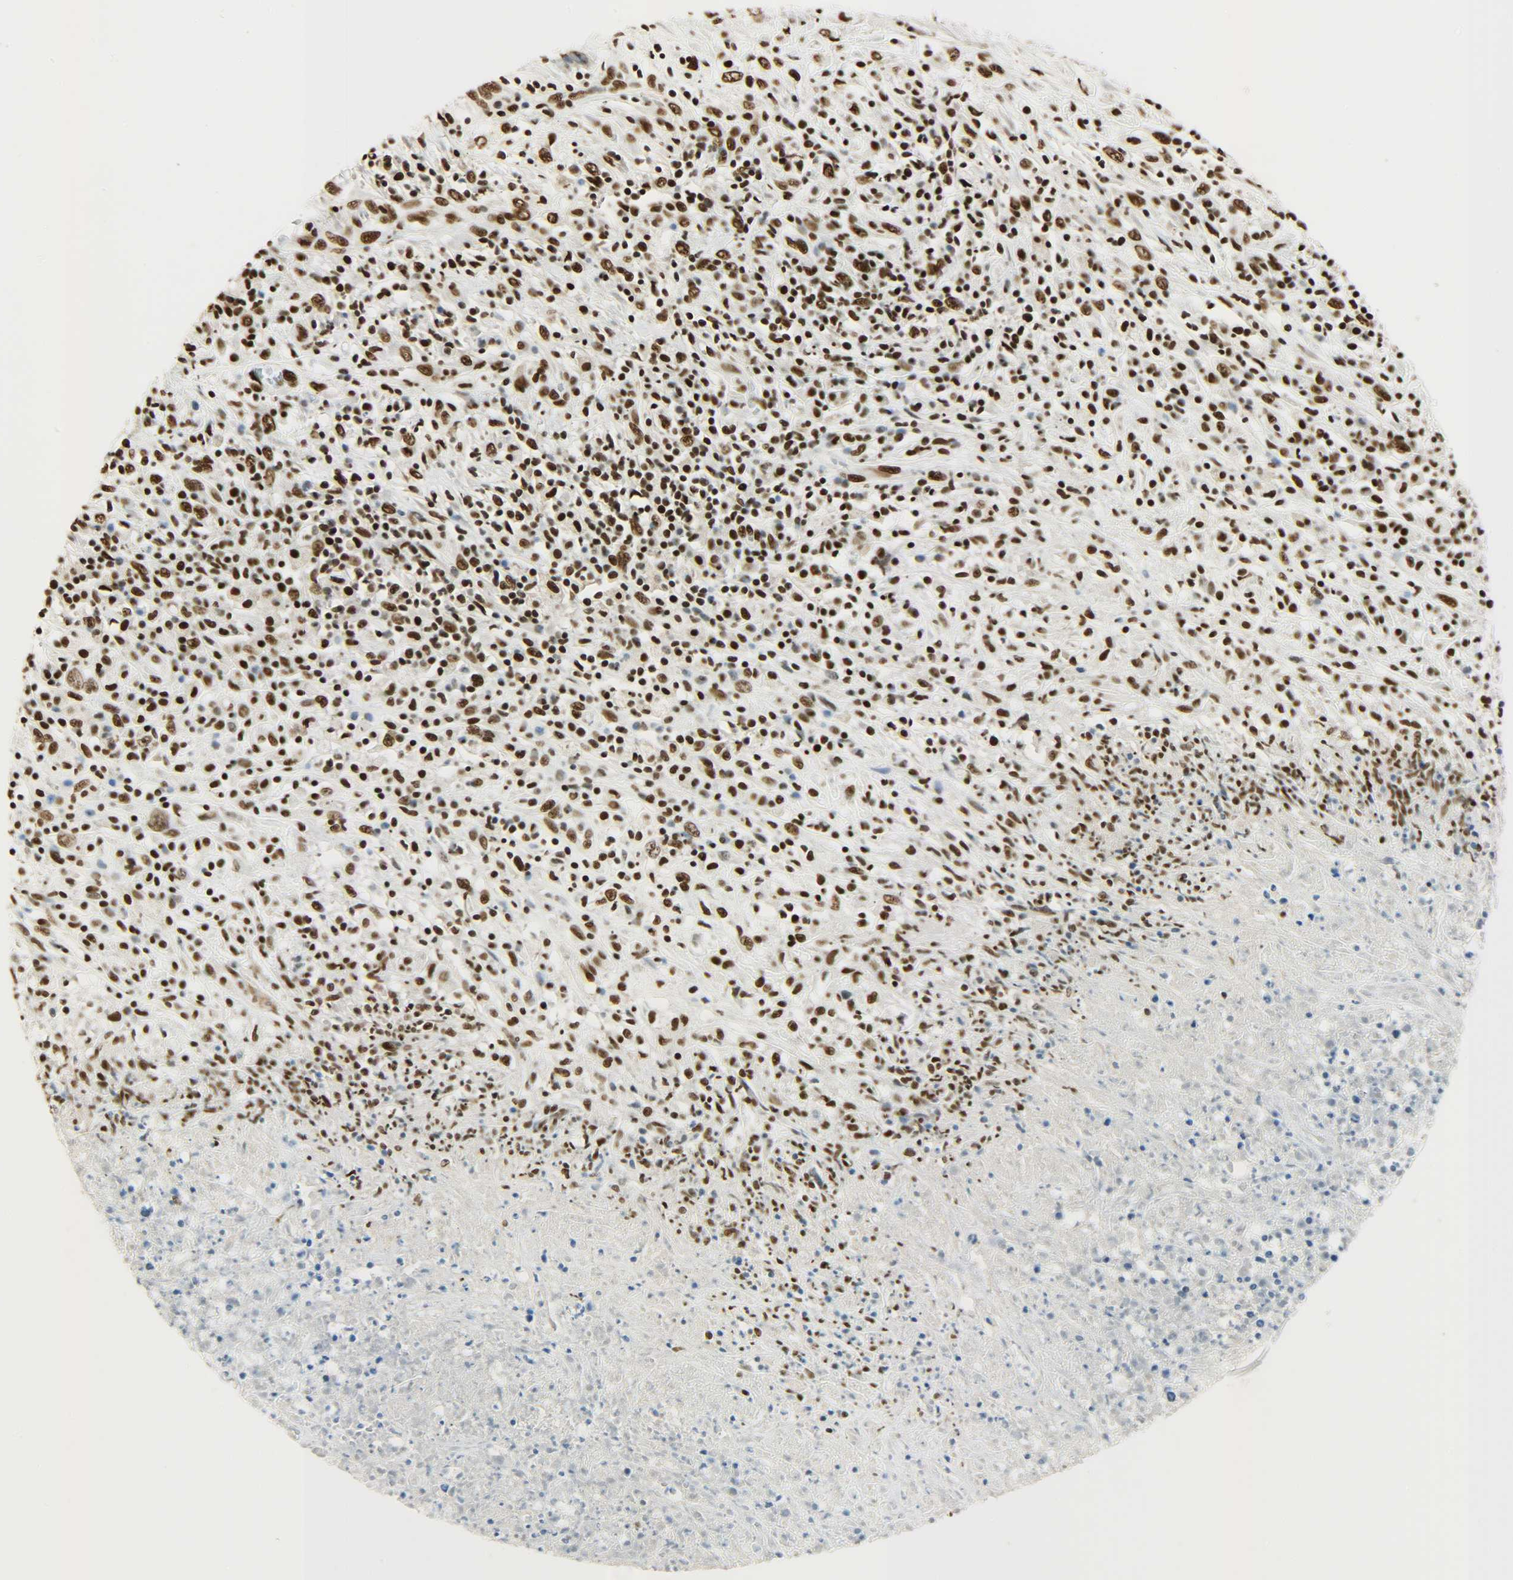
{"staining": {"intensity": "strong", "quantity": ">75%", "location": "nuclear"}, "tissue": "lymphoma", "cell_type": "Tumor cells", "image_type": "cancer", "snomed": [{"axis": "morphology", "description": "Malignant lymphoma, non-Hodgkin's type, High grade"}, {"axis": "topography", "description": "Lymph node"}], "caption": "Immunohistochemical staining of malignant lymphoma, non-Hodgkin's type (high-grade) displays strong nuclear protein positivity in approximately >75% of tumor cells.", "gene": "KHDRBS1", "patient": {"sex": "female", "age": 84}}